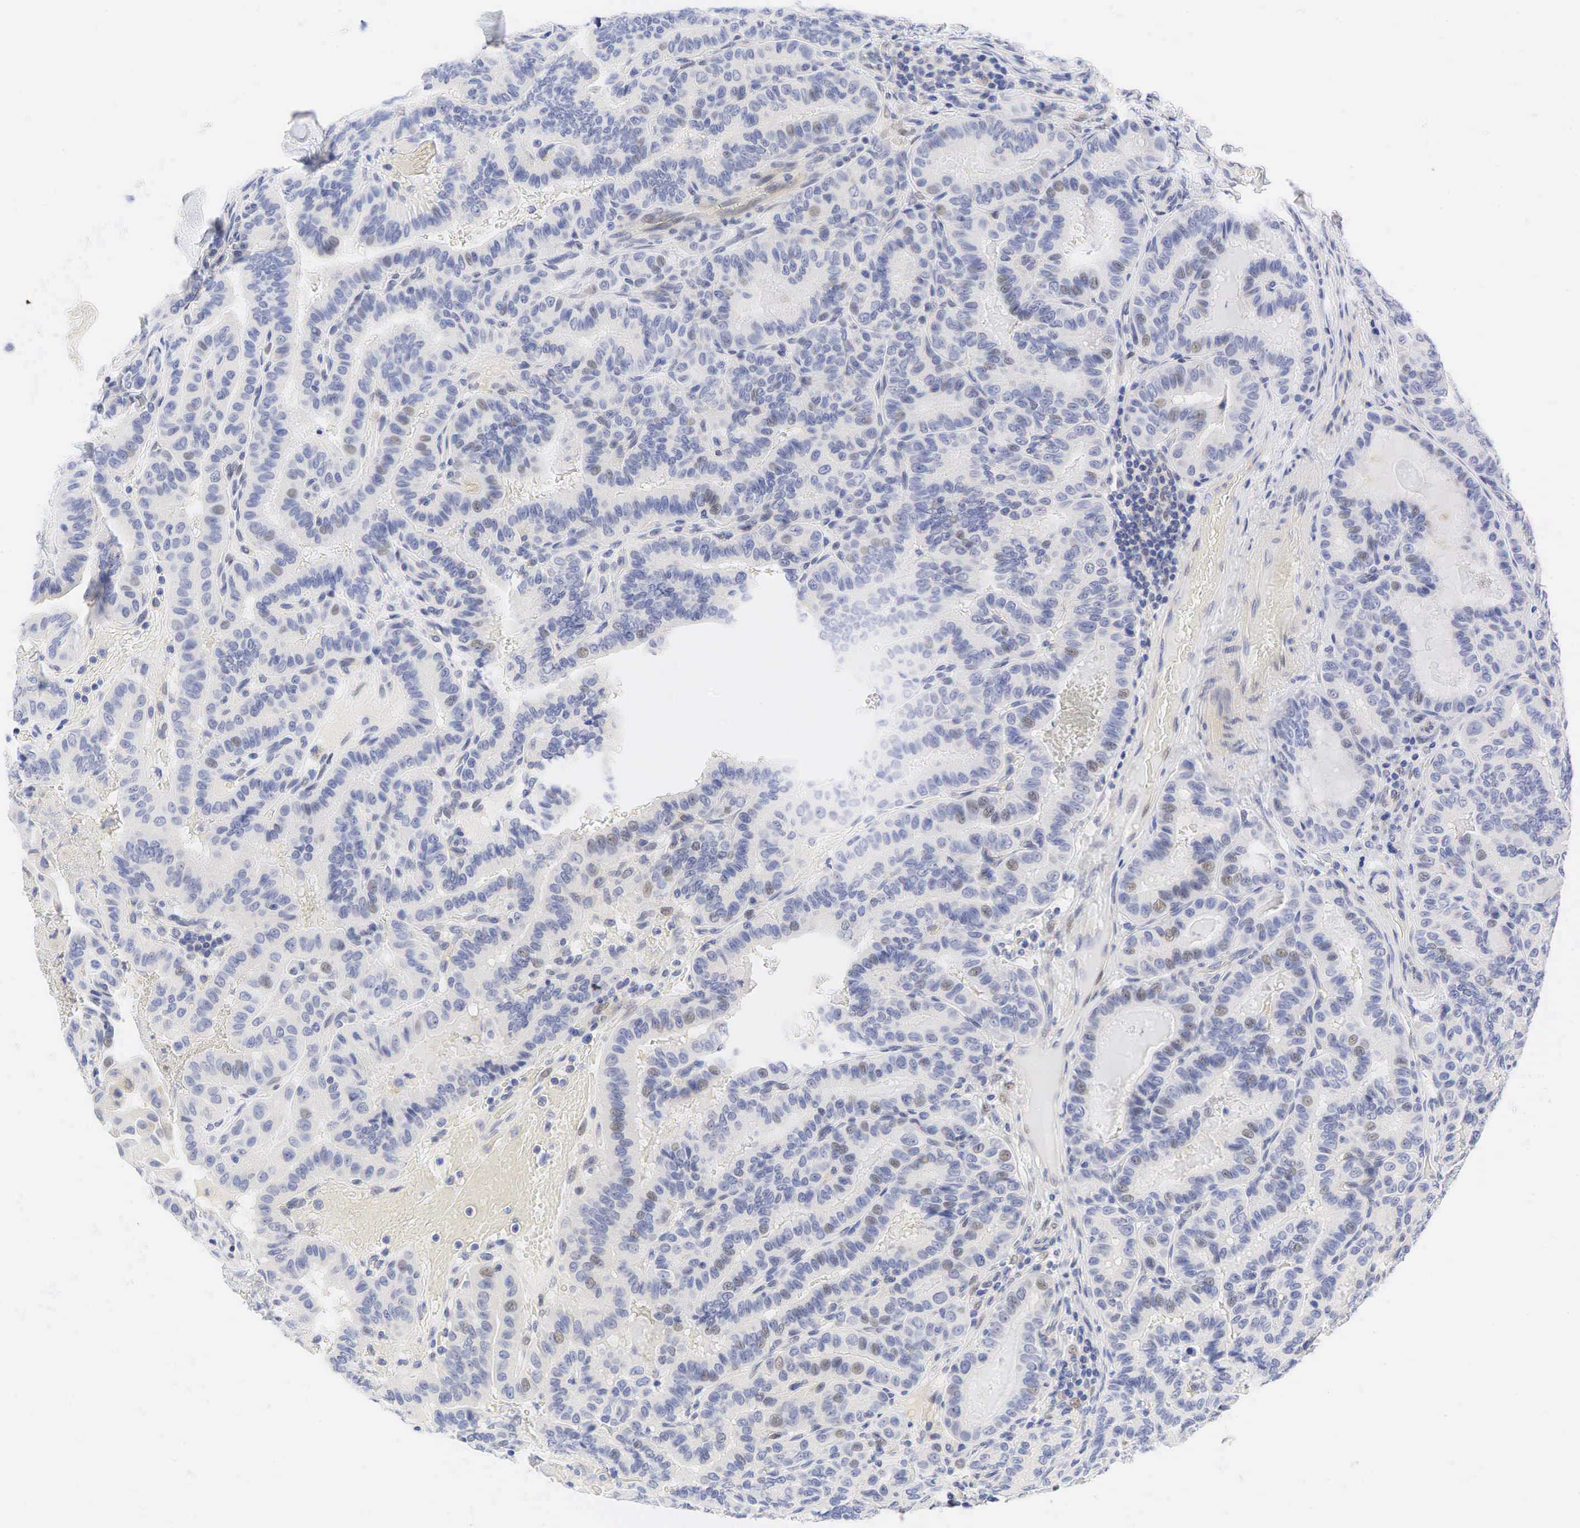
{"staining": {"intensity": "weak", "quantity": "<25%", "location": "nuclear"}, "tissue": "thyroid cancer", "cell_type": "Tumor cells", "image_type": "cancer", "snomed": [{"axis": "morphology", "description": "Papillary adenocarcinoma, NOS"}, {"axis": "topography", "description": "Thyroid gland"}], "caption": "There is no significant expression in tumor cells of thyroid cancer.", "gene": "AR", "patient": {"sex": "male", "age": 87}}